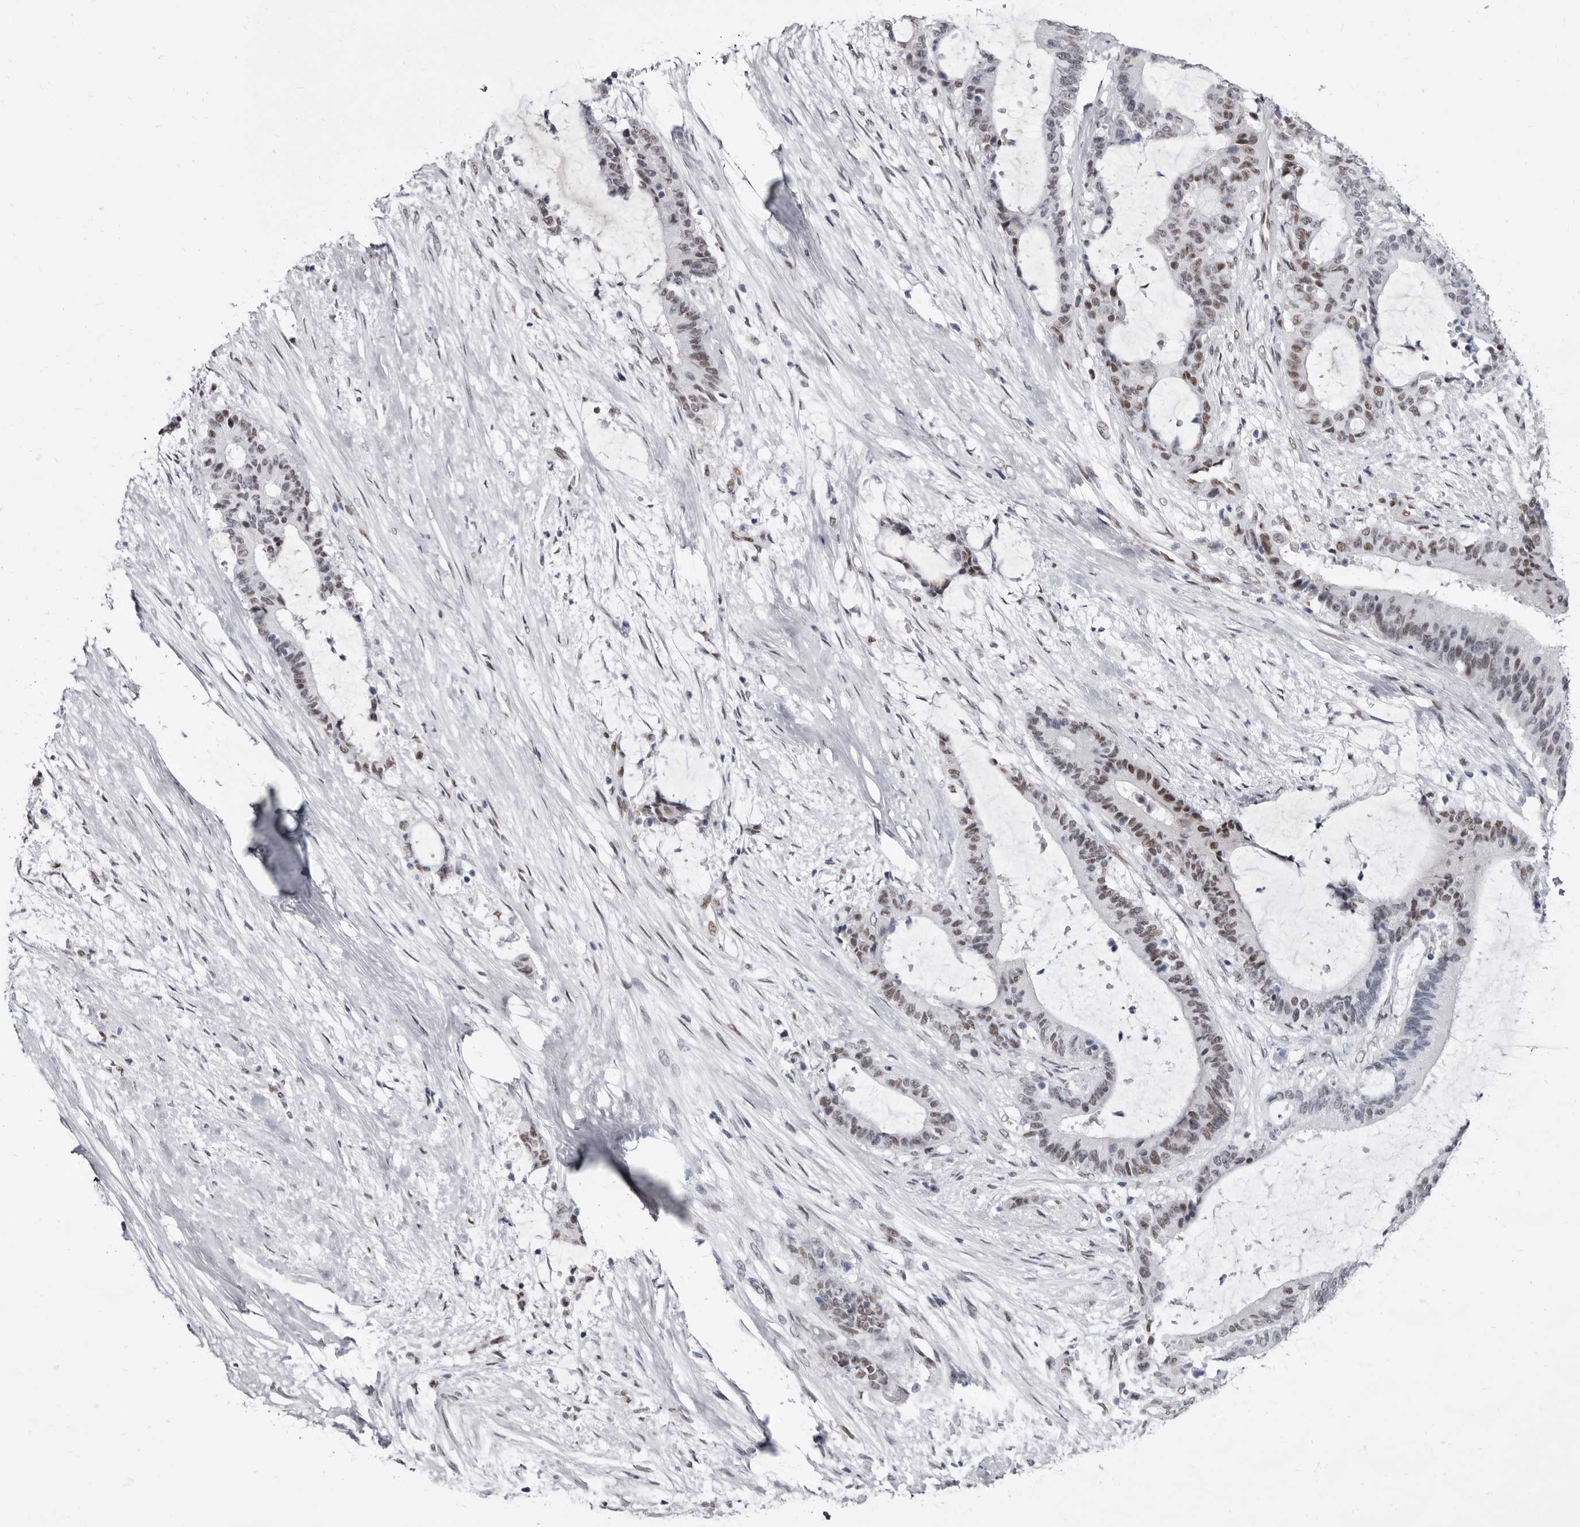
{"staining": {"intensity": "weak", "quantity": "25%-75%", "location": "nuclear"}, "tissue": "liver cancer", "cell_type": "Tumor cells", "image_type": "cancer", "snomed": [{"axis": "morphology", "description": "Normal tissue, NOS"}, {"axis": "morphology", "description": "Cholangiocarcinoma"}, {"axis": "topography", "description": "Liver"}, {"axis": "topography", "description": "Peripheral nerve tissue"}], "caption": "IHC (DAB) staining of cholangiocarcinoma (liver) exhibits weak nuclear protein positivity in approximately 25%-75% of tumor cells.", "gene": "ZNF326", "patient": {"sex": "female", "age": 73}}